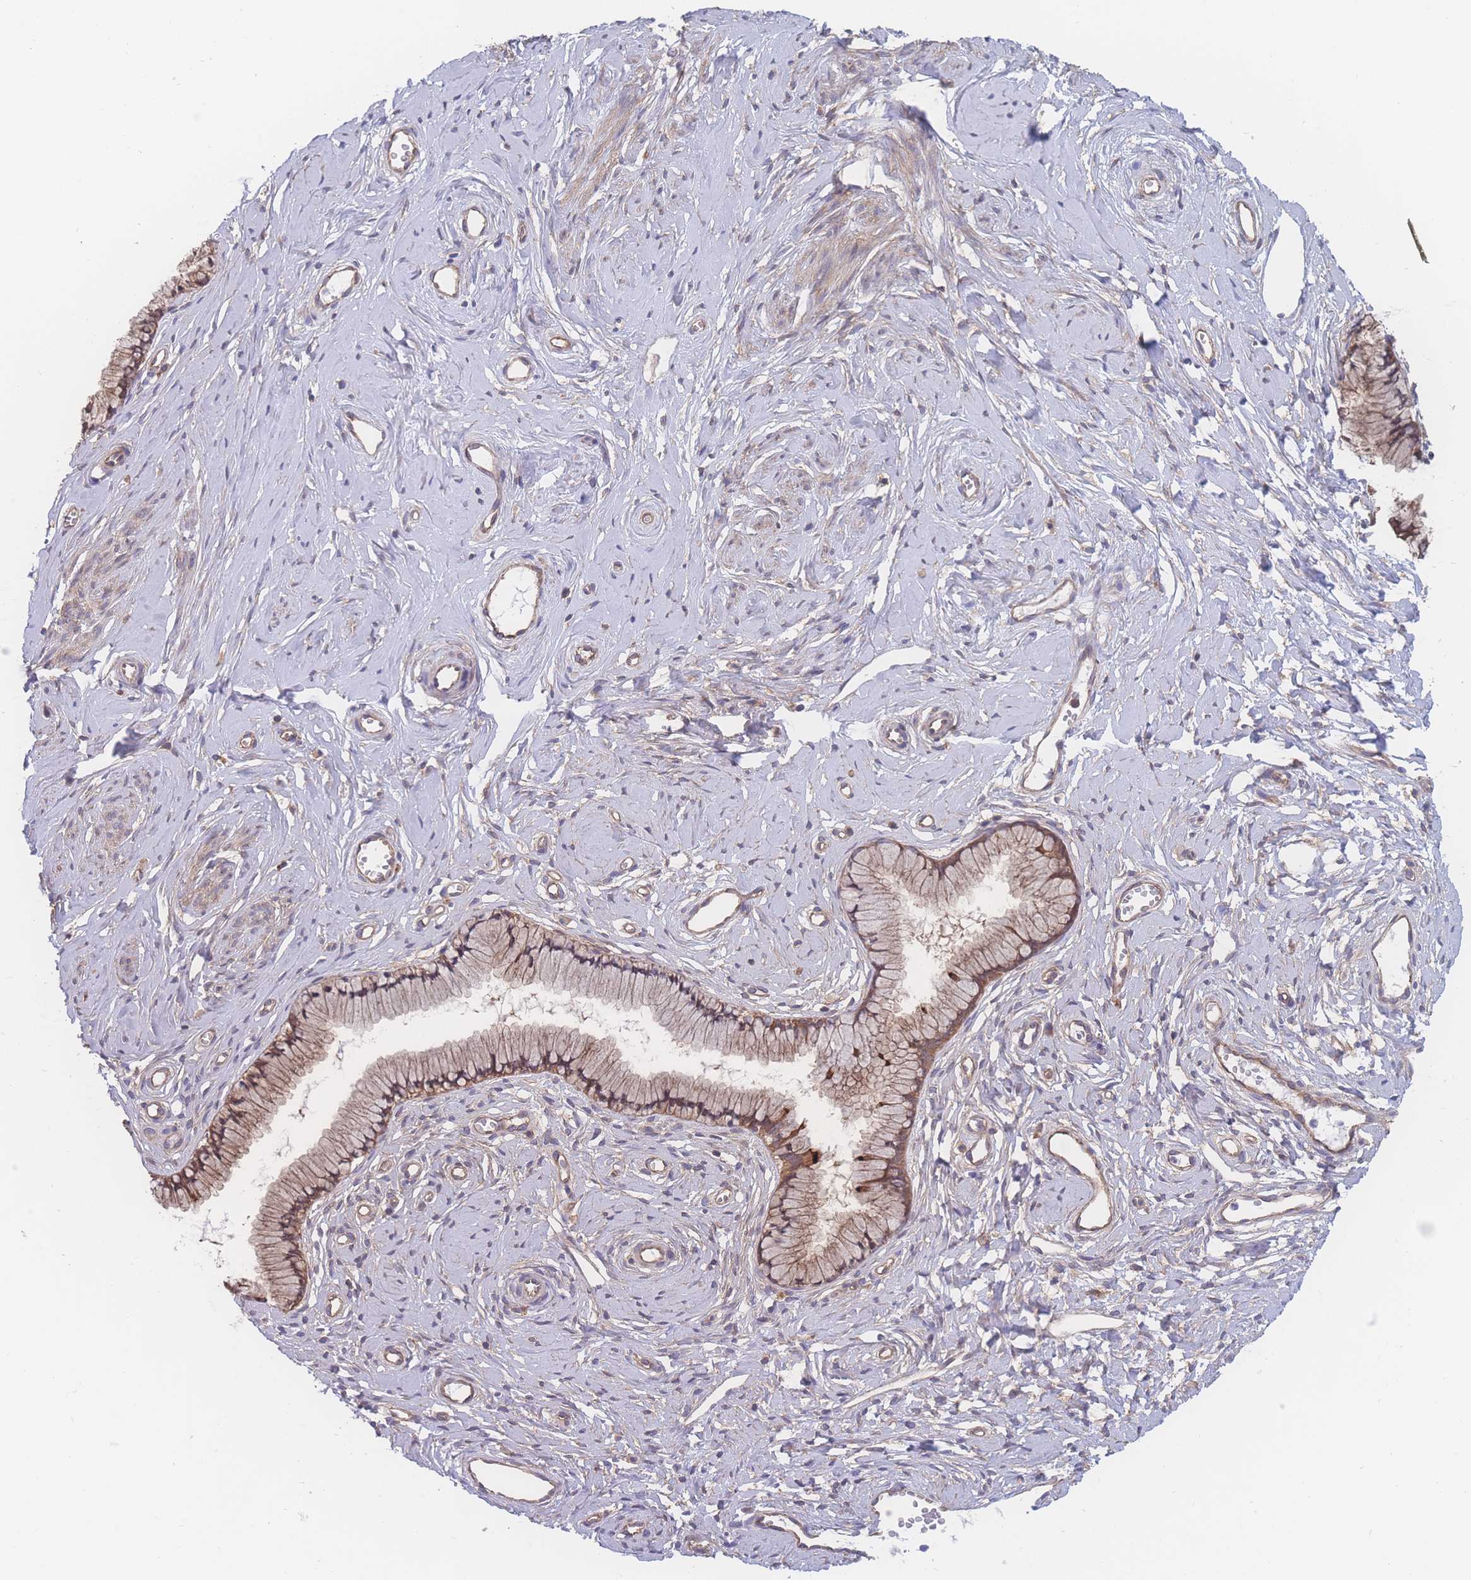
{"staining": {"intensity": "moderate", "quantity": ">75%", "location": "cytoplasmic/membranous"}, "tissue": "cervix", "cell_type": "Glandular cells", "image_type": "normal", "snomed": [{"axis": "morphology", "description": "Normal tissue, NOS"}, {"axis": "topography", "description": "Cervix"}], "caption": "Immunohistochemical staining of unremarkable human cervix shows moderate cytoplasmic/membranous protein positivity in approximately >75% of glandular cells. Nuclei are stained in blue.", "gene": "CFAP97", "patient": {"sex": "female", "age": 40}}